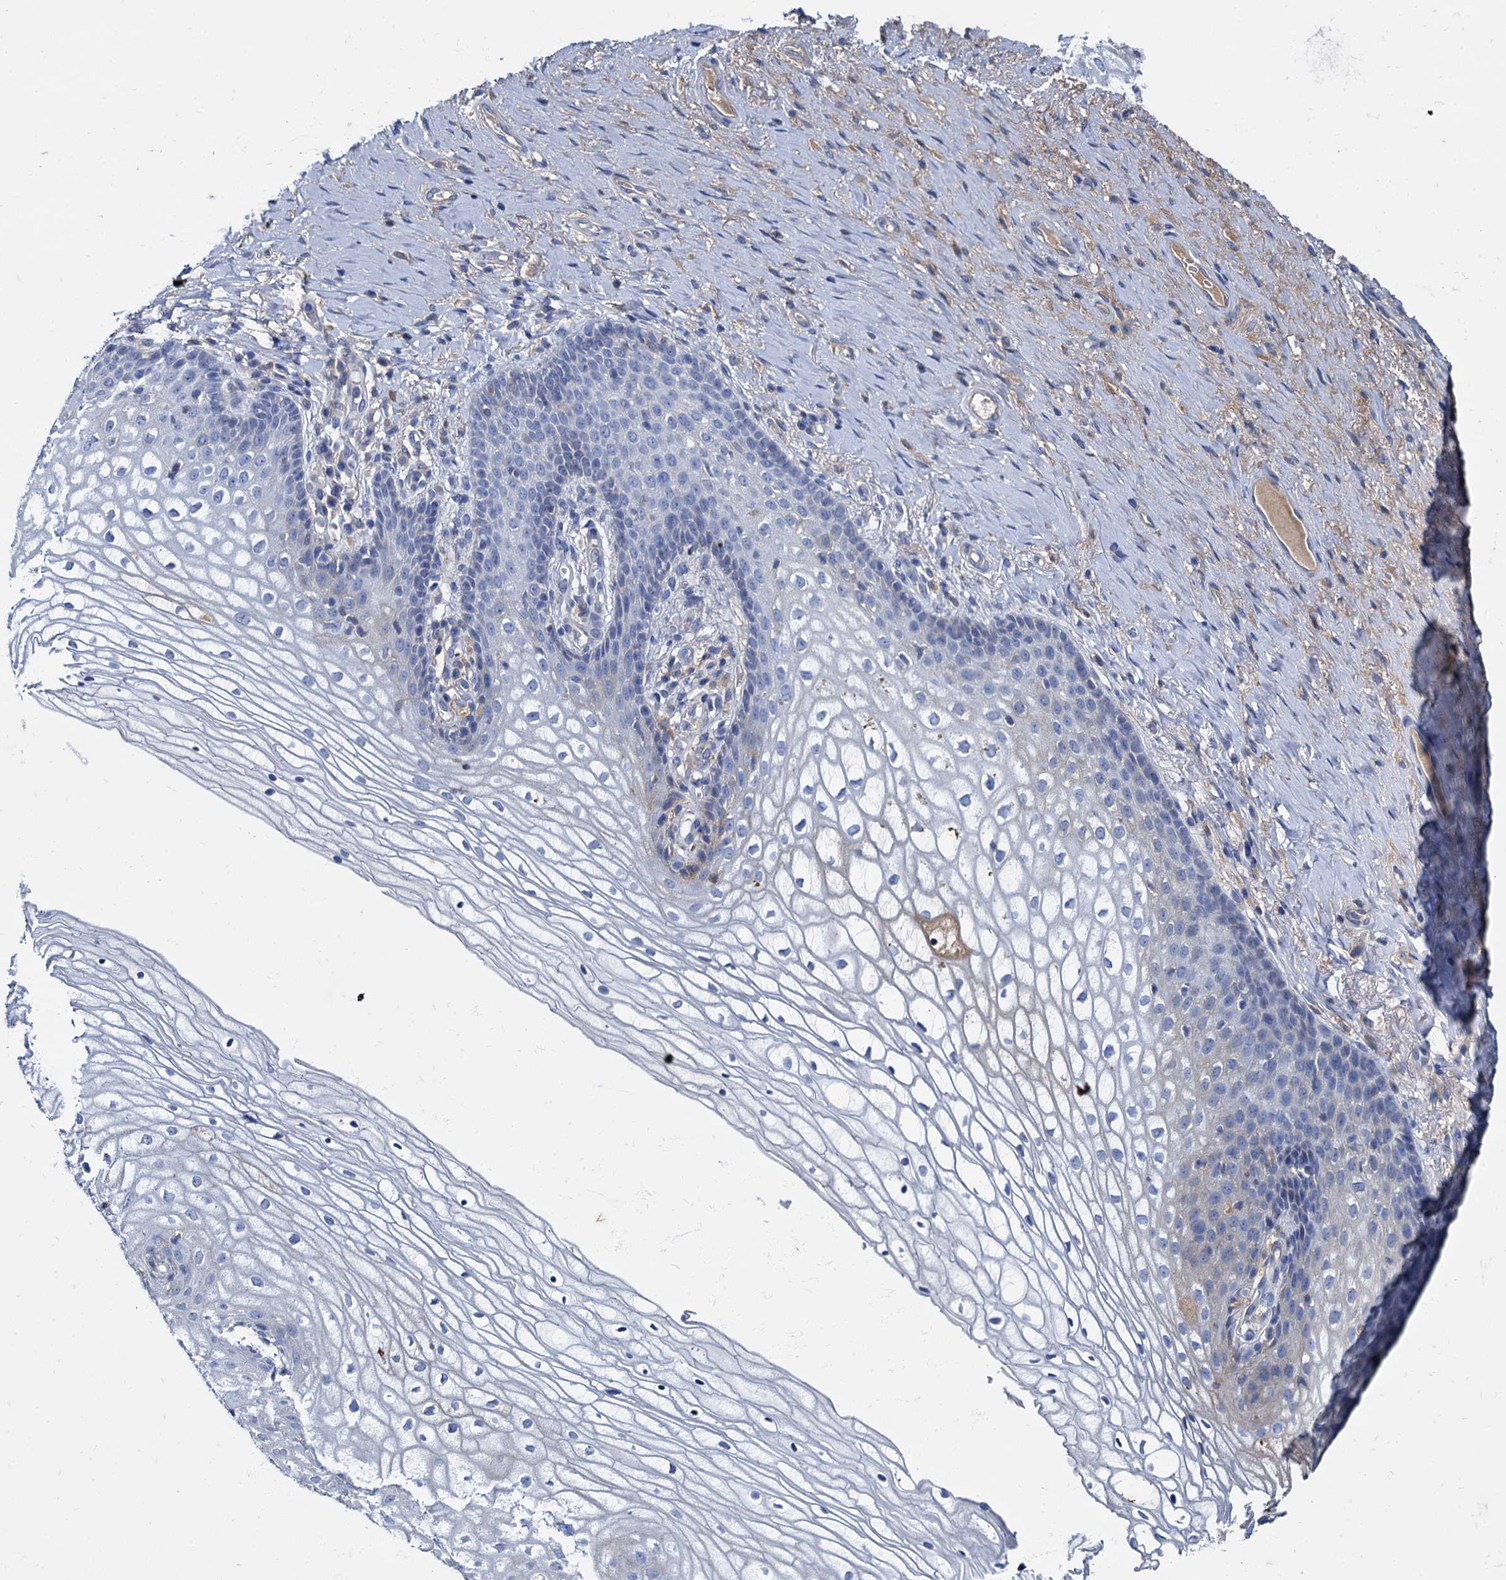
{"staining": {"intensity": "negative", "quantity": "none", "location": "none"}, "tissue": "vagina", "cell_type": "Squamous epithelial cells", "image_type": "normal", "snomed": [{"axis": "morphology", "description": "Normal tissue, NOS"}, {"axis": "topography", "description": "Vagina"}], "caption": "A photomicrograph of vagina stained for a protein demonstrates no brown staining in squamous epithelial cells.", "gene": "TMEM72", "patient": {"sex": "female", "age": 60}}